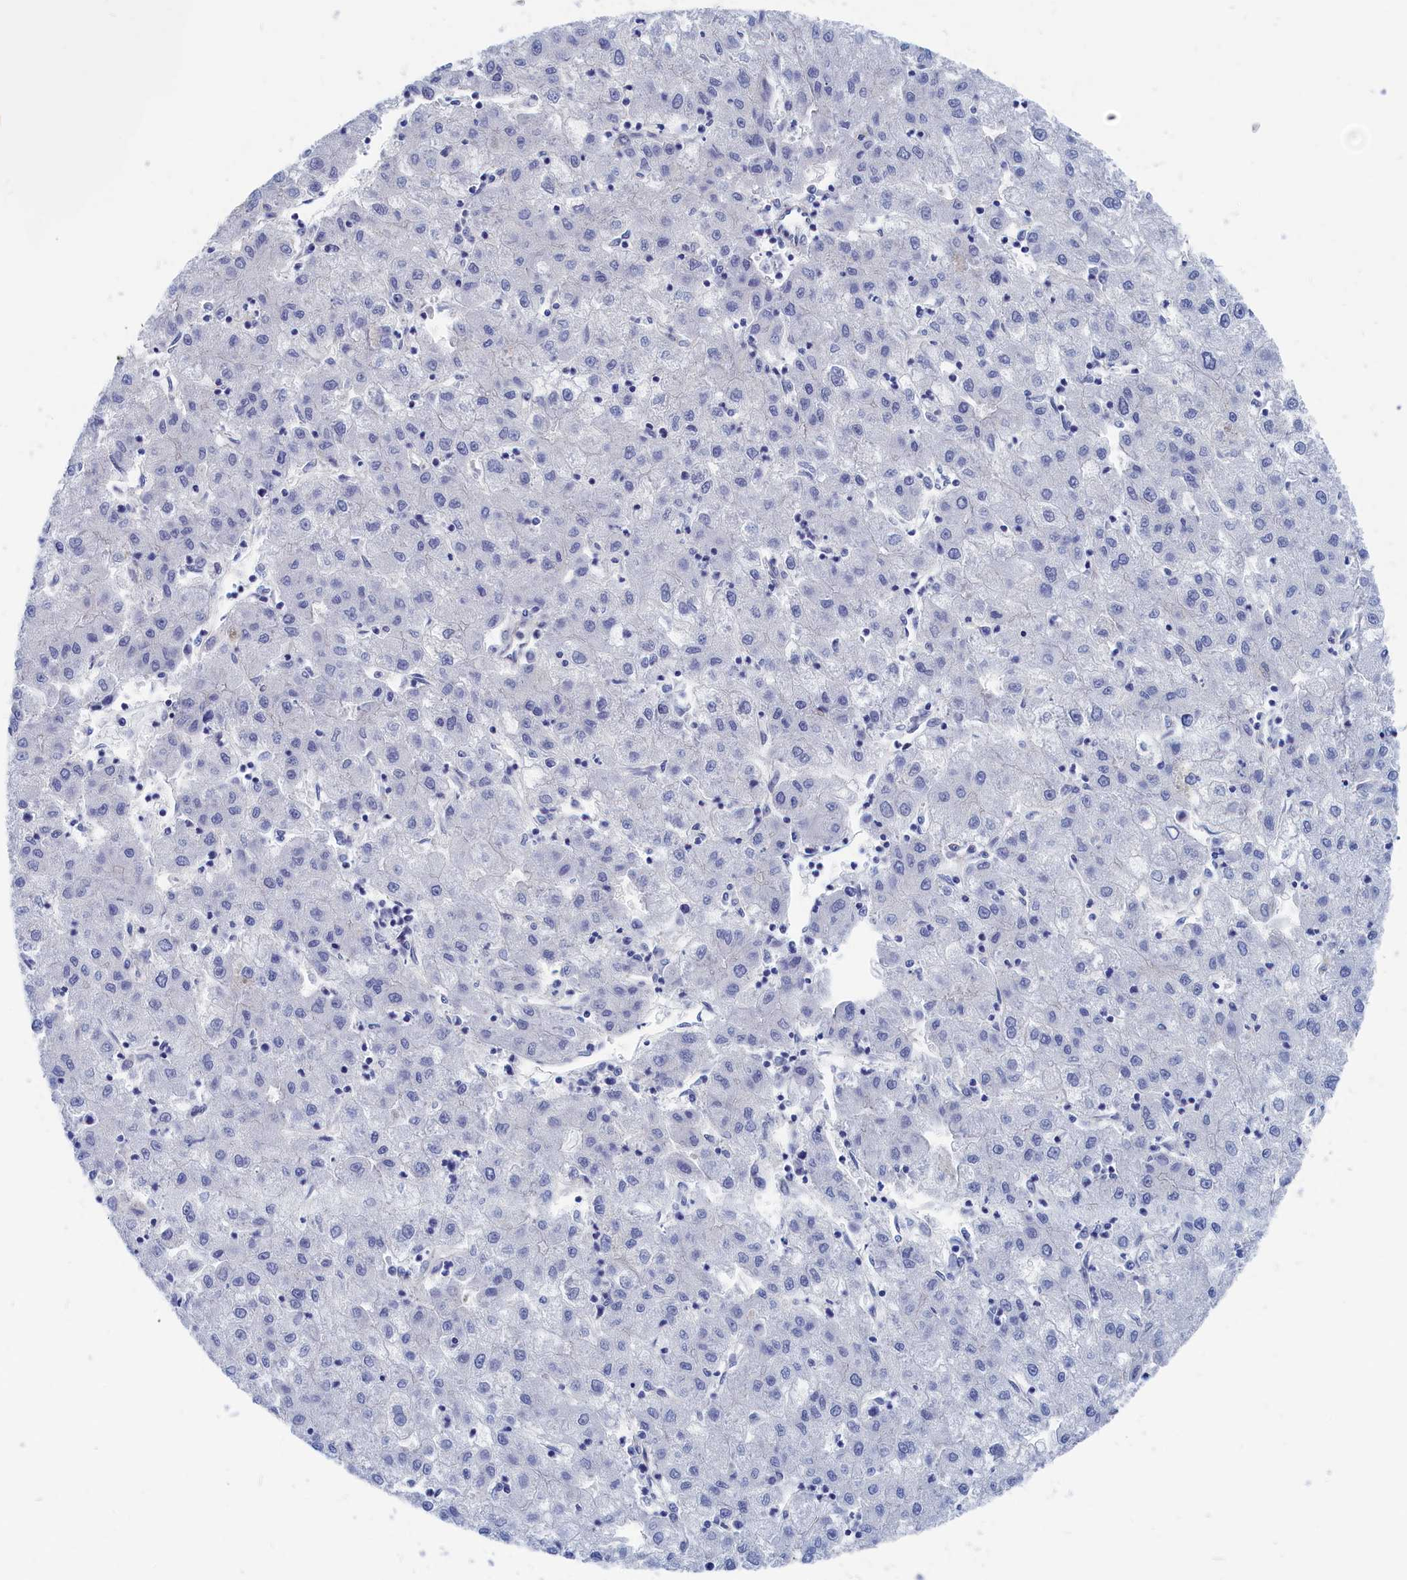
{"staining": {"intensity": "negative", "quantity": "none", "location": "none"}, "tissue": "liver cancer", "cell_type": "Tumor cells", "image_type": "cancer", "snomed": [{"axis": "morphology", "description": "Carcinoma, Hepatocellular, NOS"}, {"axis": "topography", "description": "Liver"}], "caption": "Image shows no protein staining in tumor cells of liver hepatocellular carcinoma tissue.", "gene": "MARCHF3", "patient": {"sex": "male", "age": 72}}